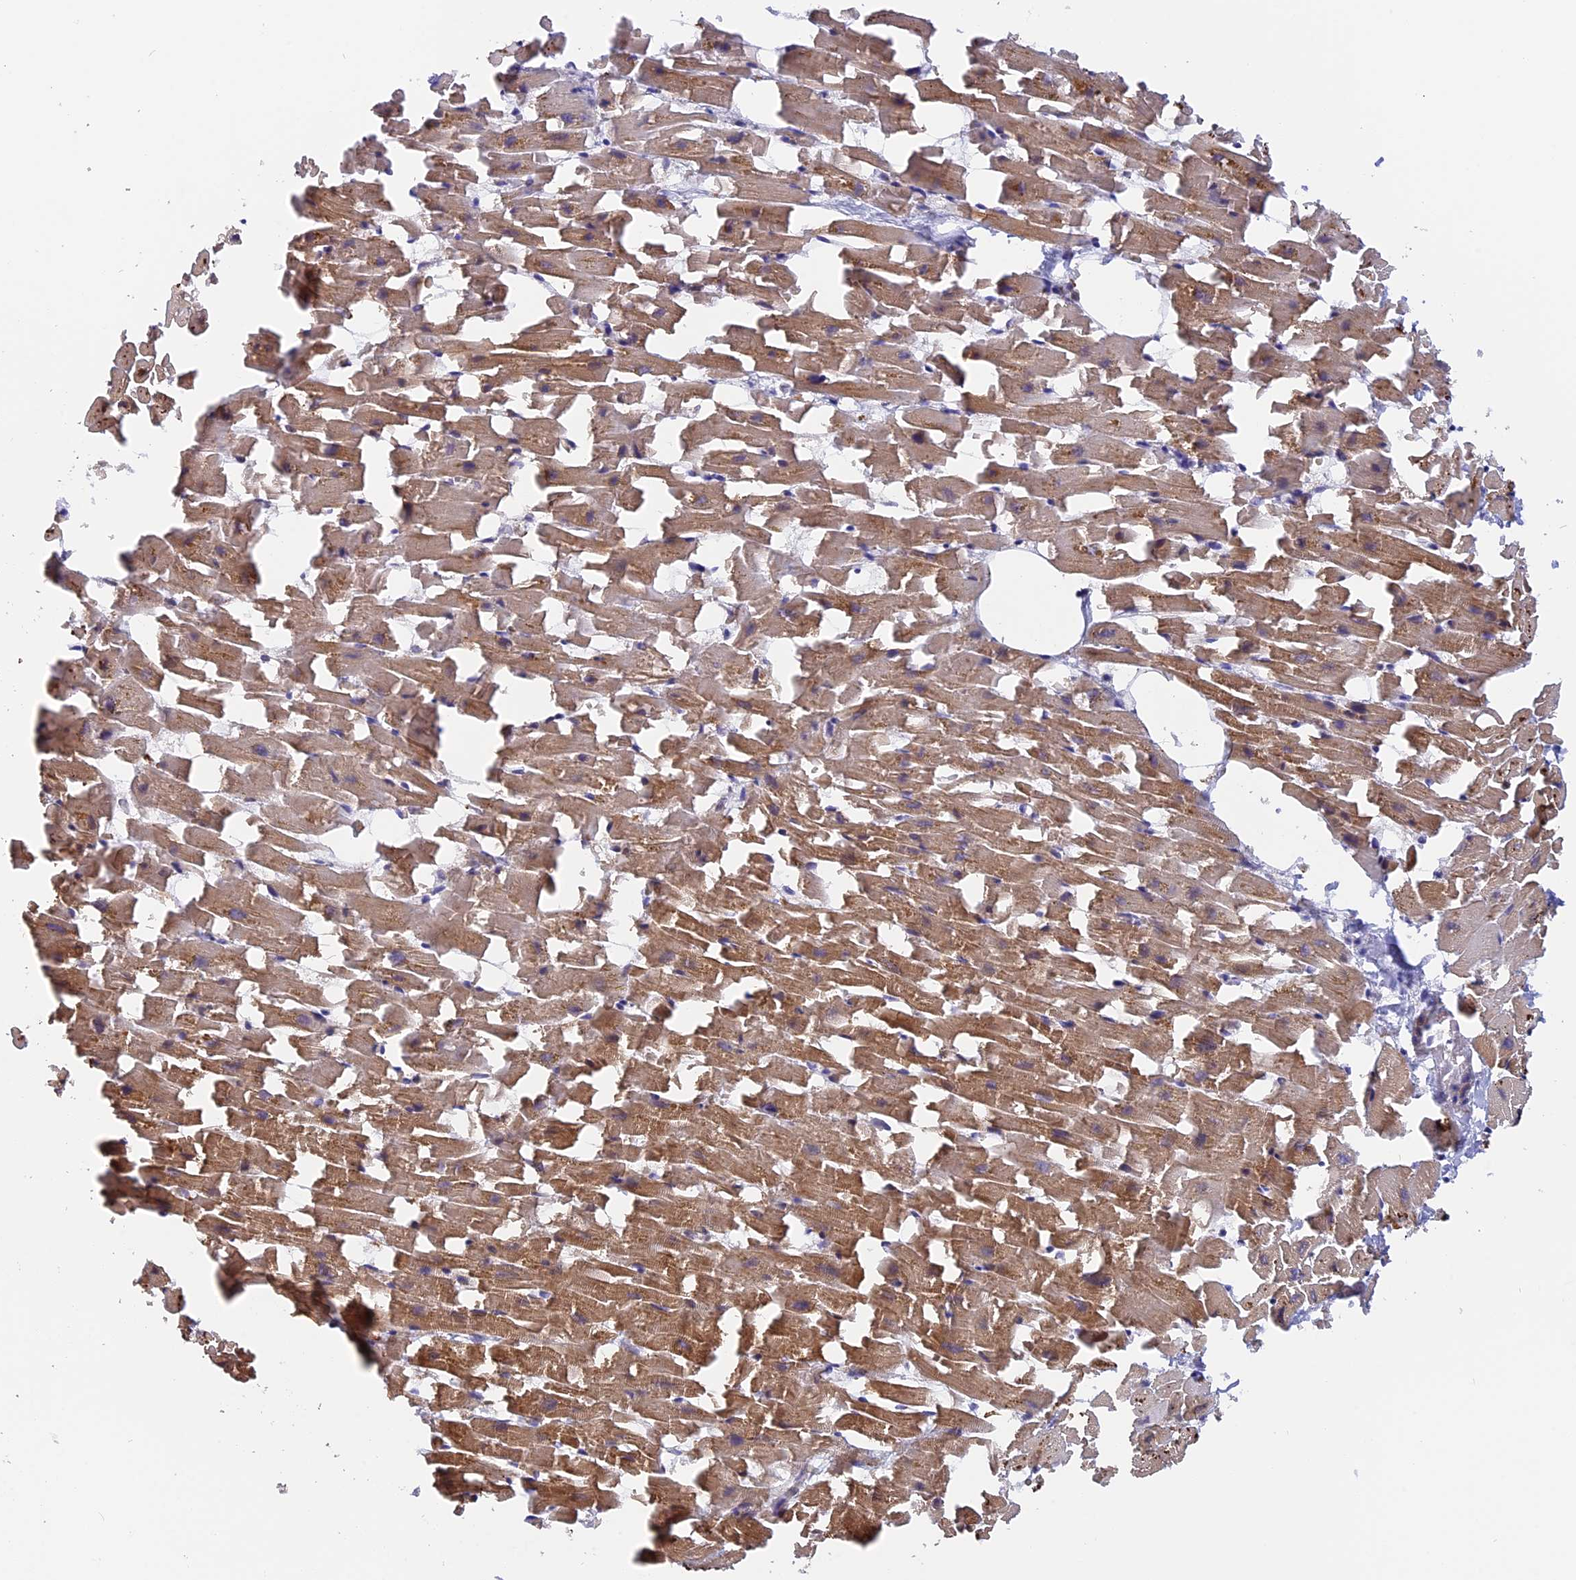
{"staining": {"intensity": "moderate", "quantity": ">75%", "location": "cytoplasmic/membranous"}, "tissue": "heart muscle", "cell_type": "Cardiomyocytes", "image_type": "normal", "snomed": [{"axis": "morphology", "description": "Normal tissue, NOS"}, {"axis": "topography", "description": "Heart"}], "caption": "A histopathology image showing moderate cytoplasmic/membranous staining in approximately >75% of cardiomyocytes in normal heart muscle, as visualized by brown immunohistochemical staining.", "gene": "RFC5", "patient": {"sex": "female", "age": 64}}